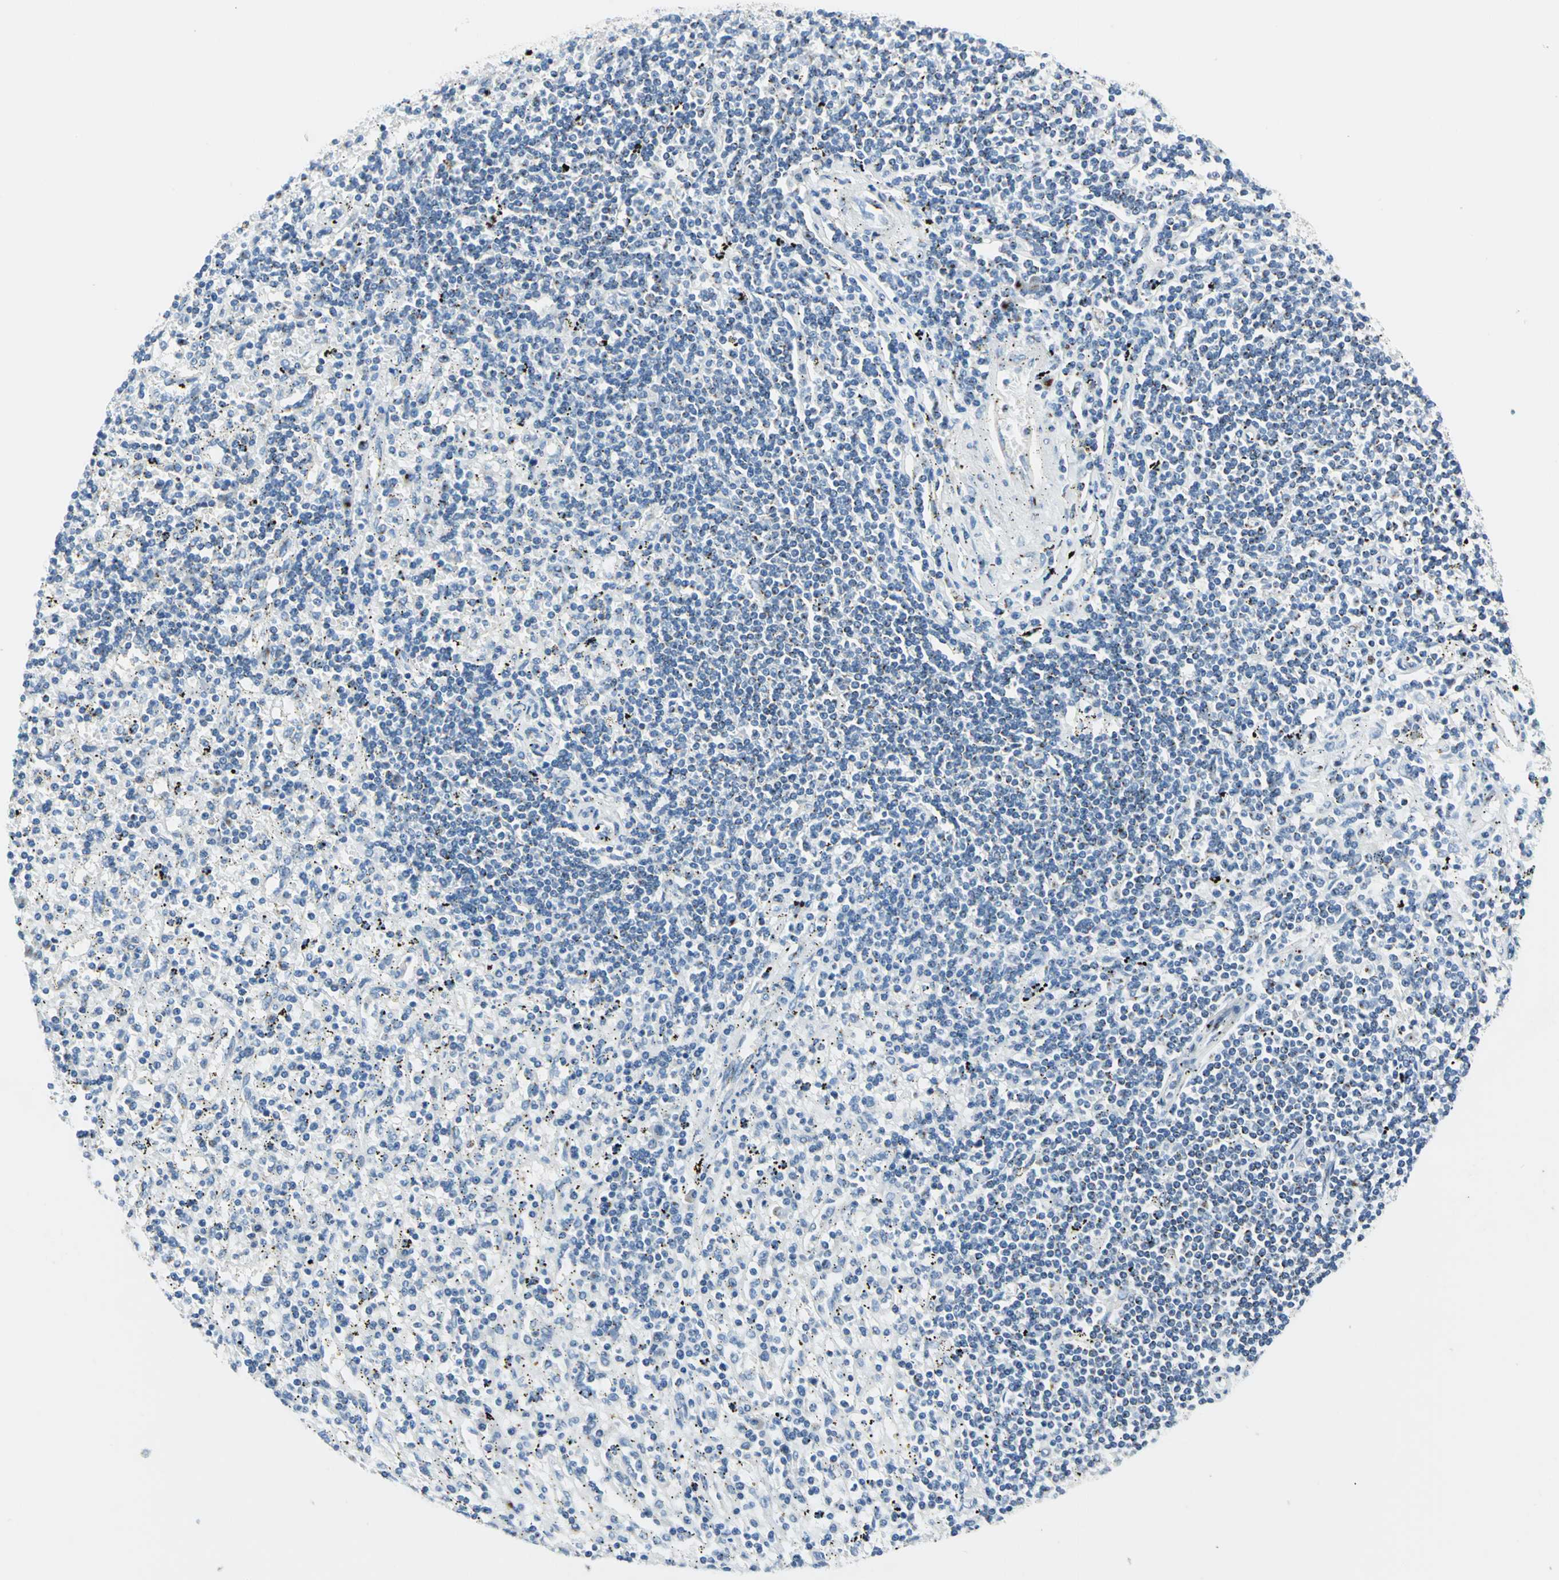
{"staining": {"intensity": "negative", "quantity": "none", "location": "none"}, "tissue": "lymphoma", "cell_type": "Tumor cells", "image_type": "cancer", "snomed": [{"axis": "morphology", "description": "Malignant lymphoma, non-Hodgkin's type, Low grade"}, {"axis": "topography", "description": "Spleen"}], "caption": "Immunohistochemical staining of human lymphoma demonstrates no significant expression in tumor cells.", "gene": "GPR3", "patient": {"sex": "male", "age": 76}}